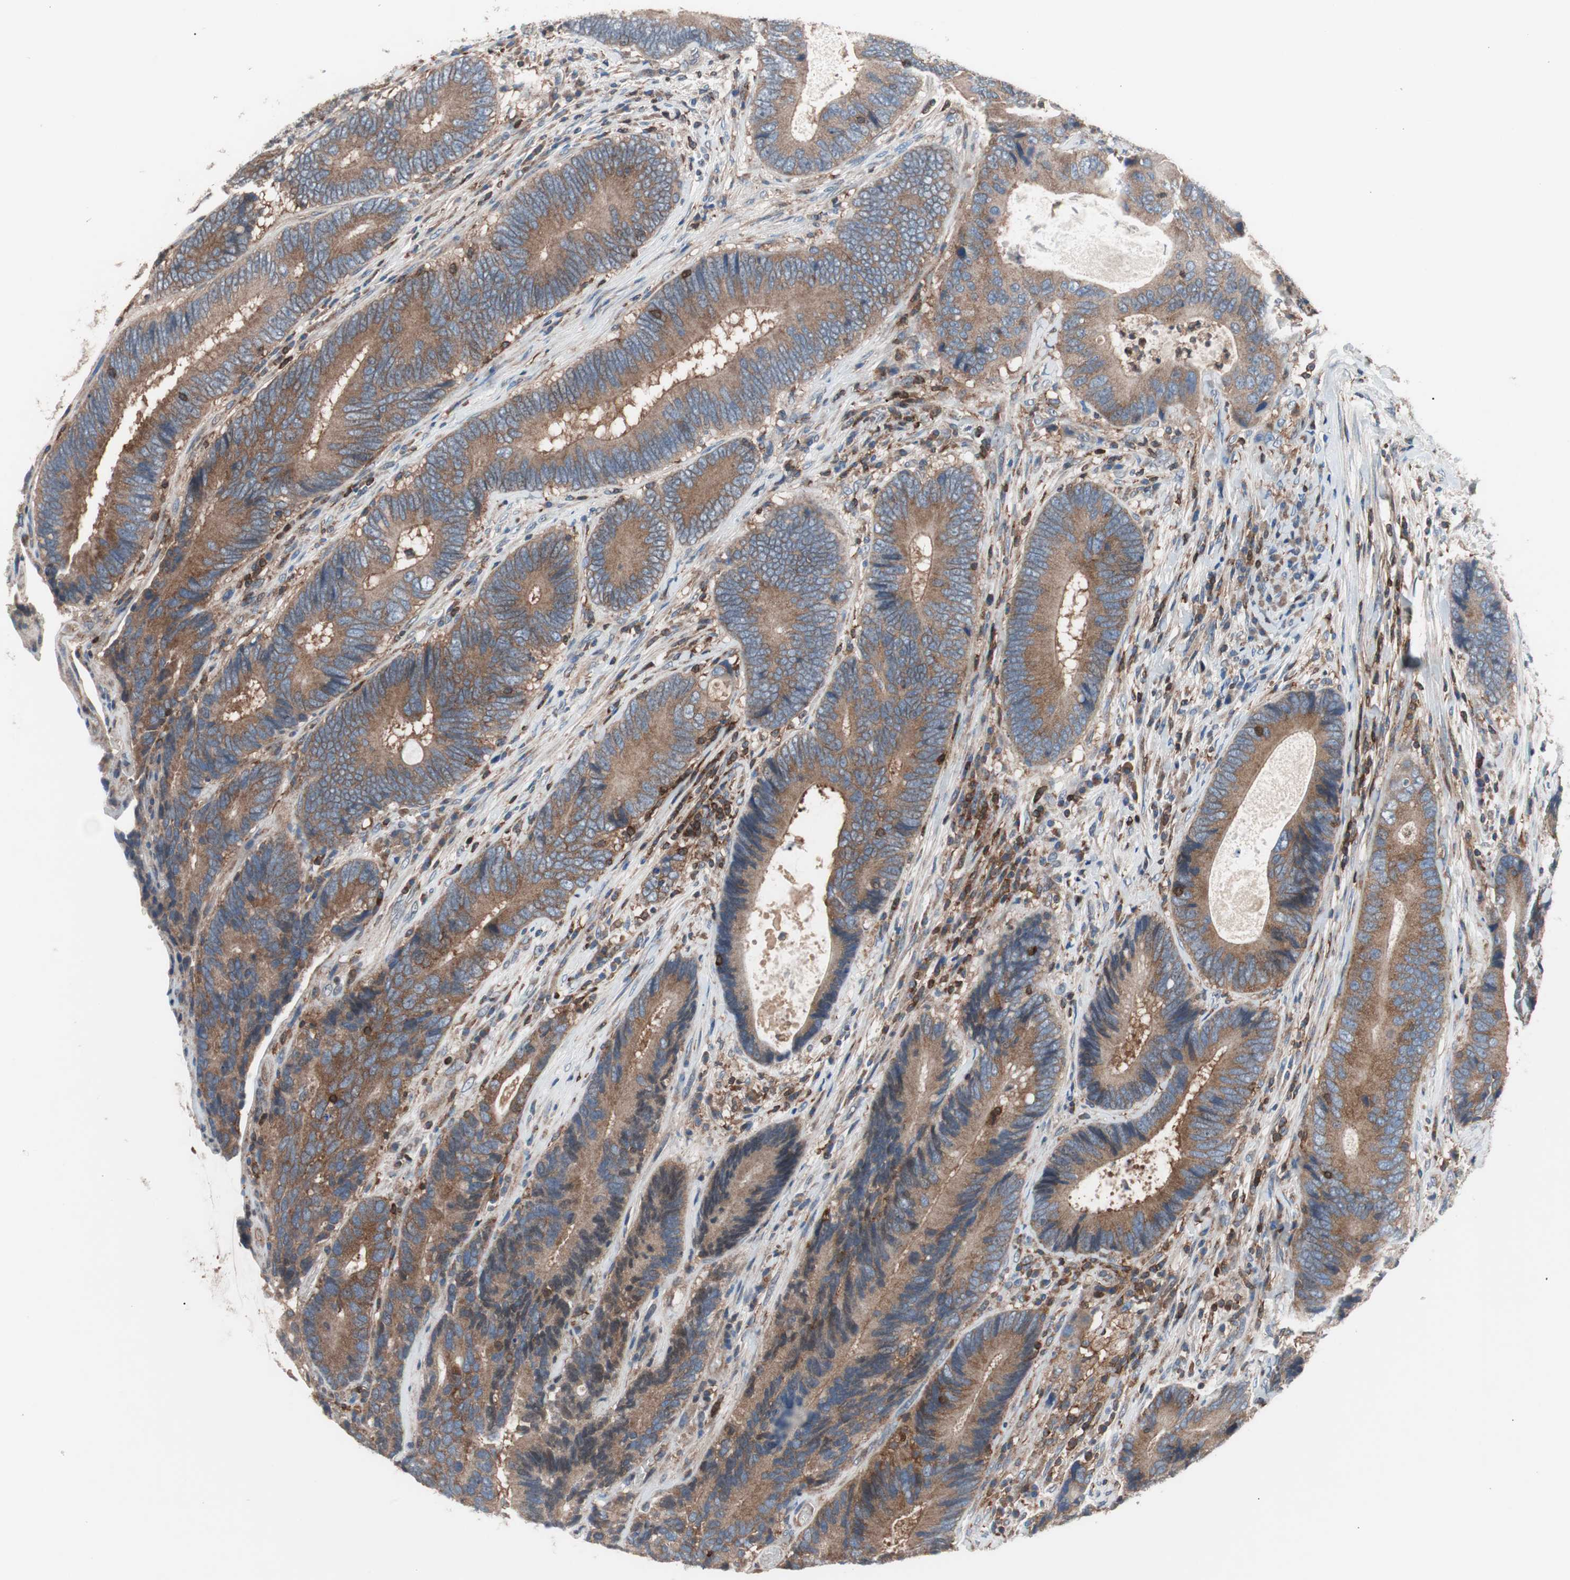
{"staining": {"intensity": "moderate", "quantity": ">75%", "location": "cytoplasmic/membranous"}, "tissue": "colorectal cancer", "cell_type": "Tumor cells", "image_type": "cancer", "snomed": [{"axis": "morphology", "description": "Adenocarcinoma, NOS"}, {"axis": "topography", "description": "Colon"}], "caption": "An immunohistochemistry image of tumor tissue is shown. Protein staining in brown shows moderate cytoplasmic/membranous positivity in adenocarcinoma (colorectal) within tumor cells.", "gene": "PIK3R1", "patient": {"sex": "female", "age": 78}}